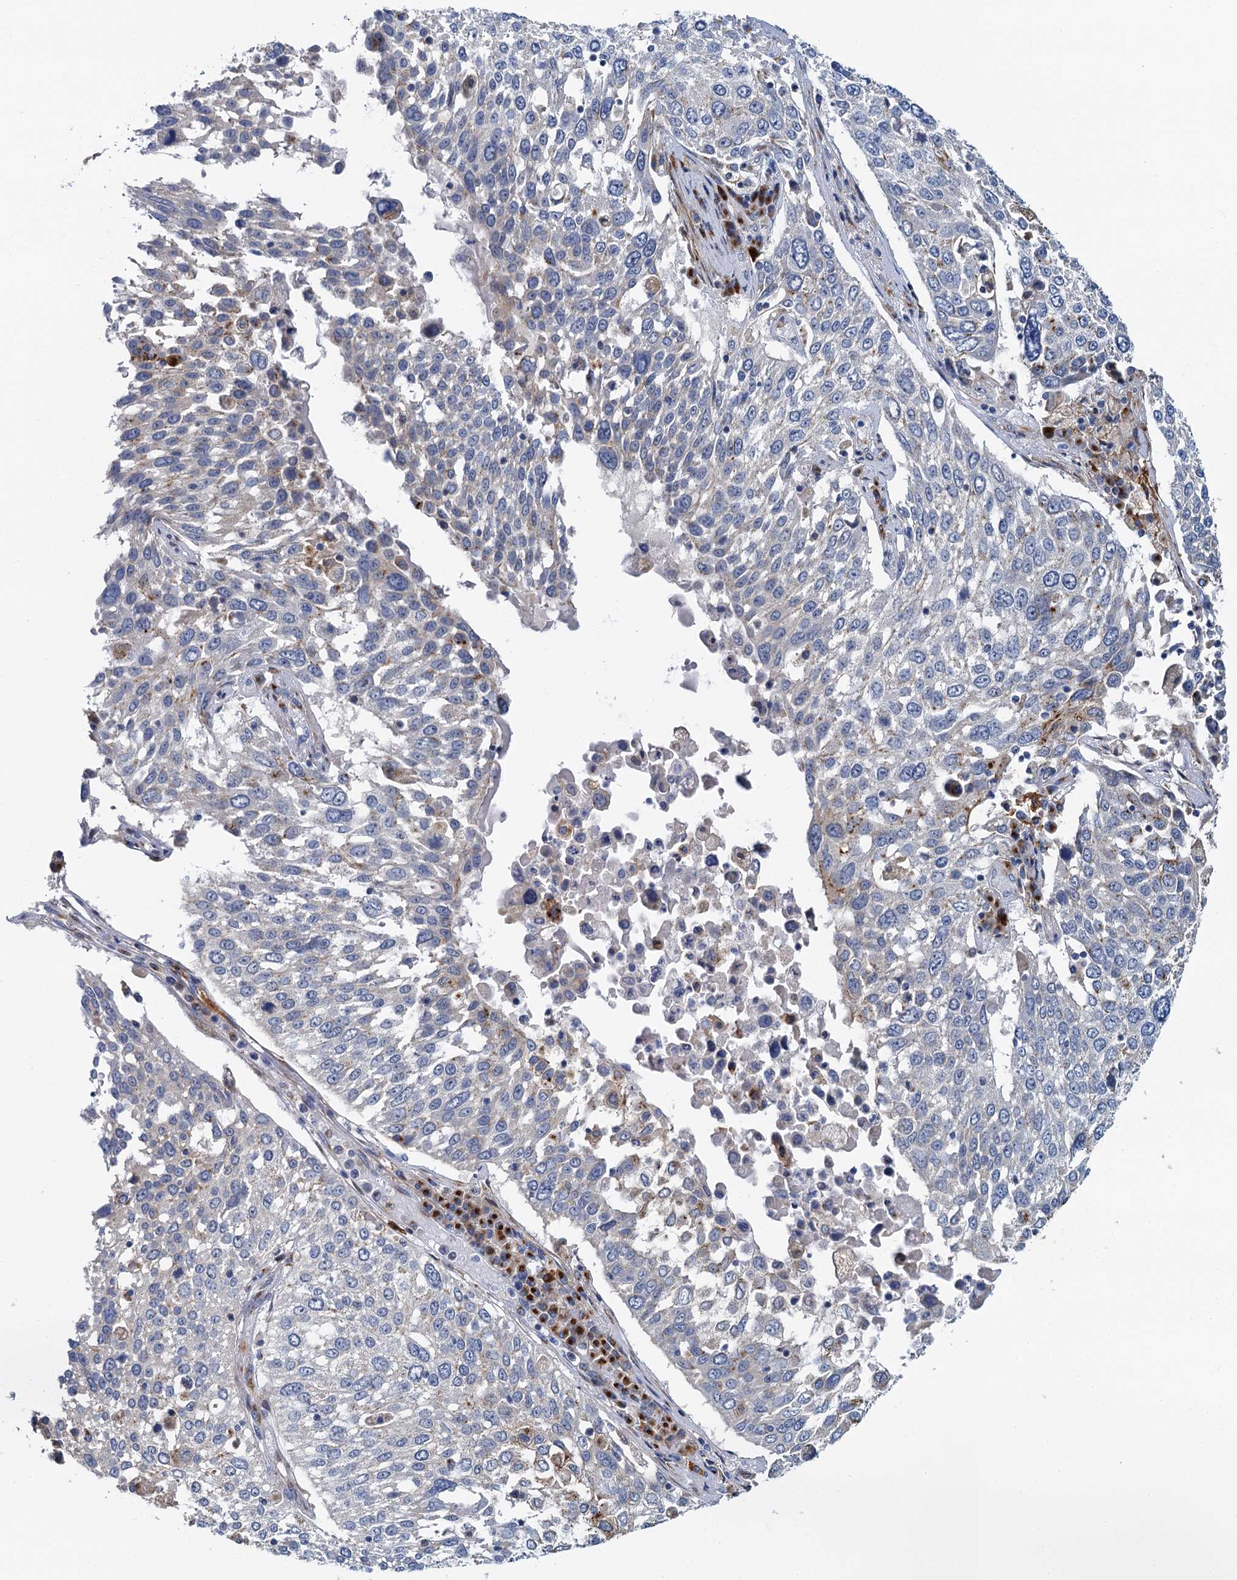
{"staining": {"intensity": "negative", "quantity": "none", "location": "none"}, "tissue": "lung cancer", "cell_type": "Tumor cells", "image_type": "cancer", "snomed": [{"axis": "morphology", "description": "Squamous cell carcinoma, NOS"}, {"axis": "topography", "description": "Lung"}], "caption": "Tumor cells show no significant protein positivity in lung cancer.", "gene": "BET1L", "patient": {"sex": "male", "age": 65}}